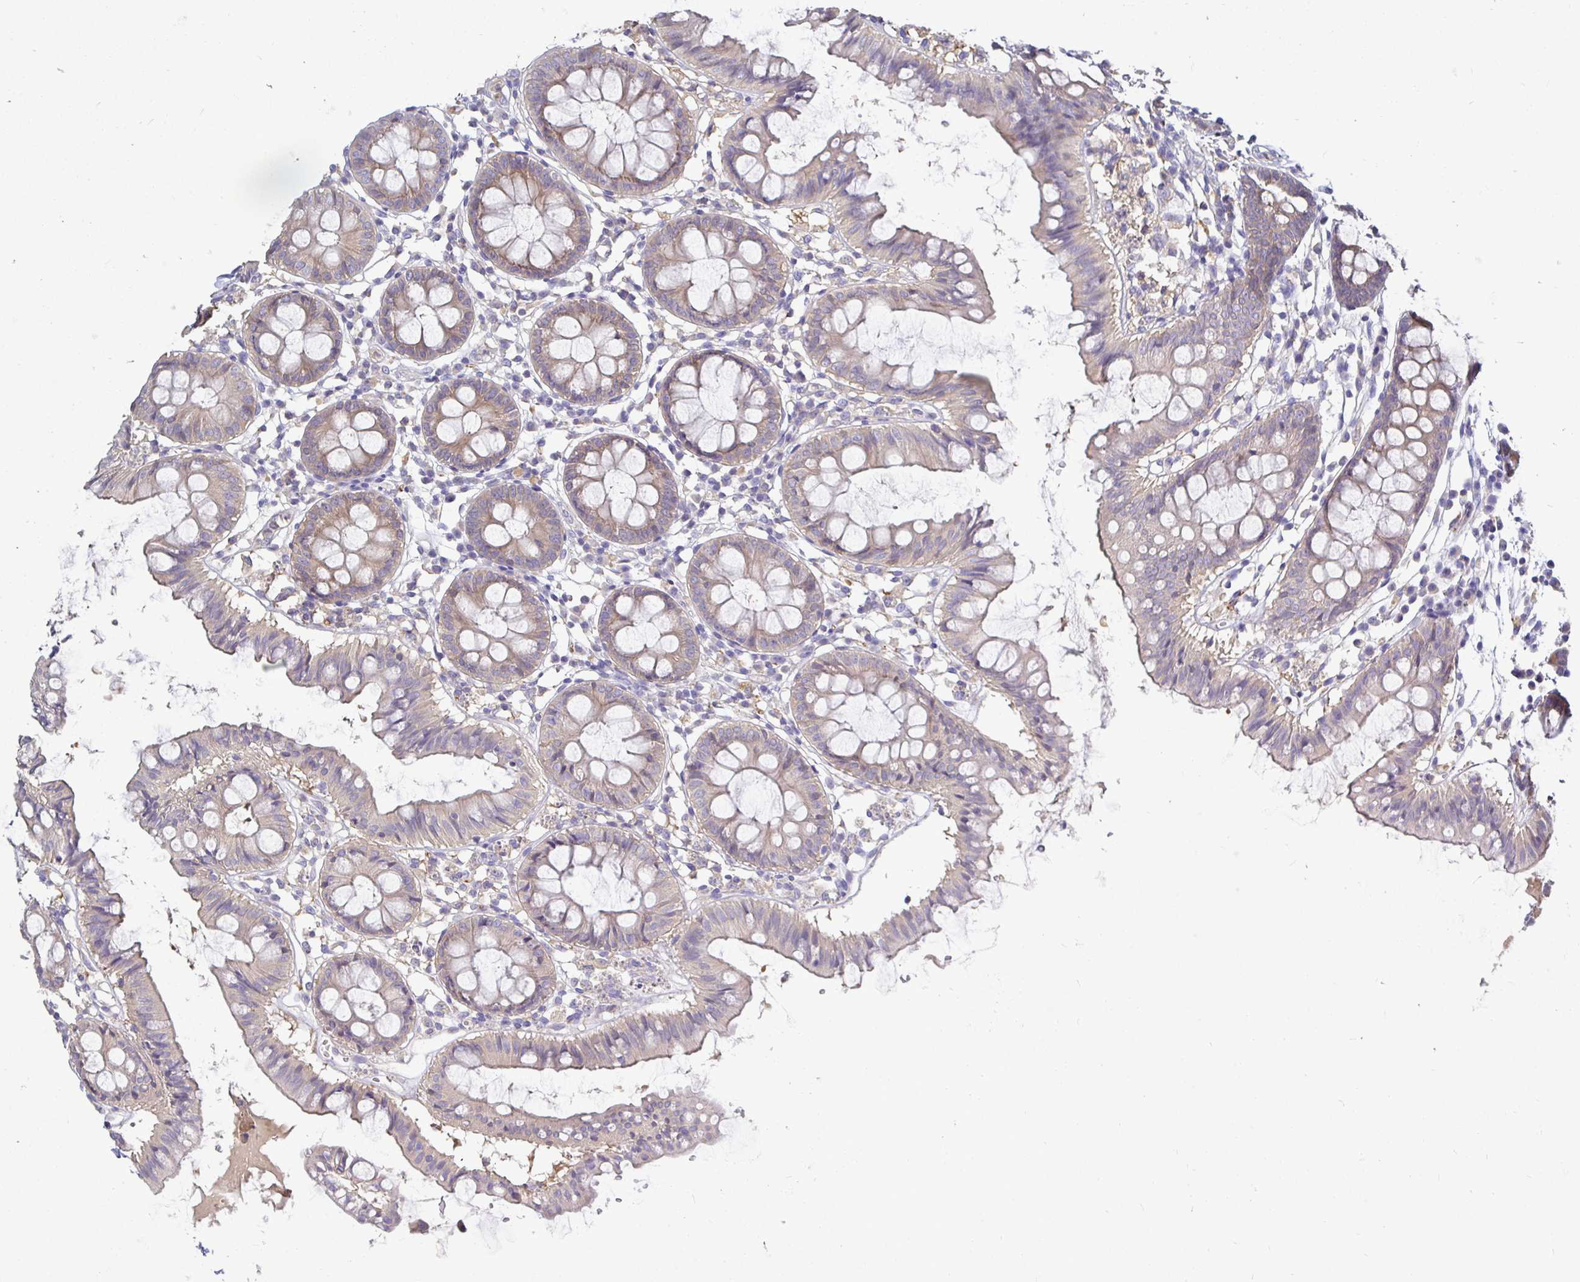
{"staining": {"intensity": "negative", "quantity": "none", "location": "none"}, "tissue": "colon", "cell_type": "Endothelial cells", "image_type": "normal", "snomed": [{"axis": "morphology", "description": "Normal tissue, NOS"}, {"axis": "topography", "description": "Colon"}], "caption": "Protein analysis of unremarkable colon exhibits no significant positivity in endothelial cells.", "gene": "KIF21A", "patient": {"sex": "female", "age": 84}}